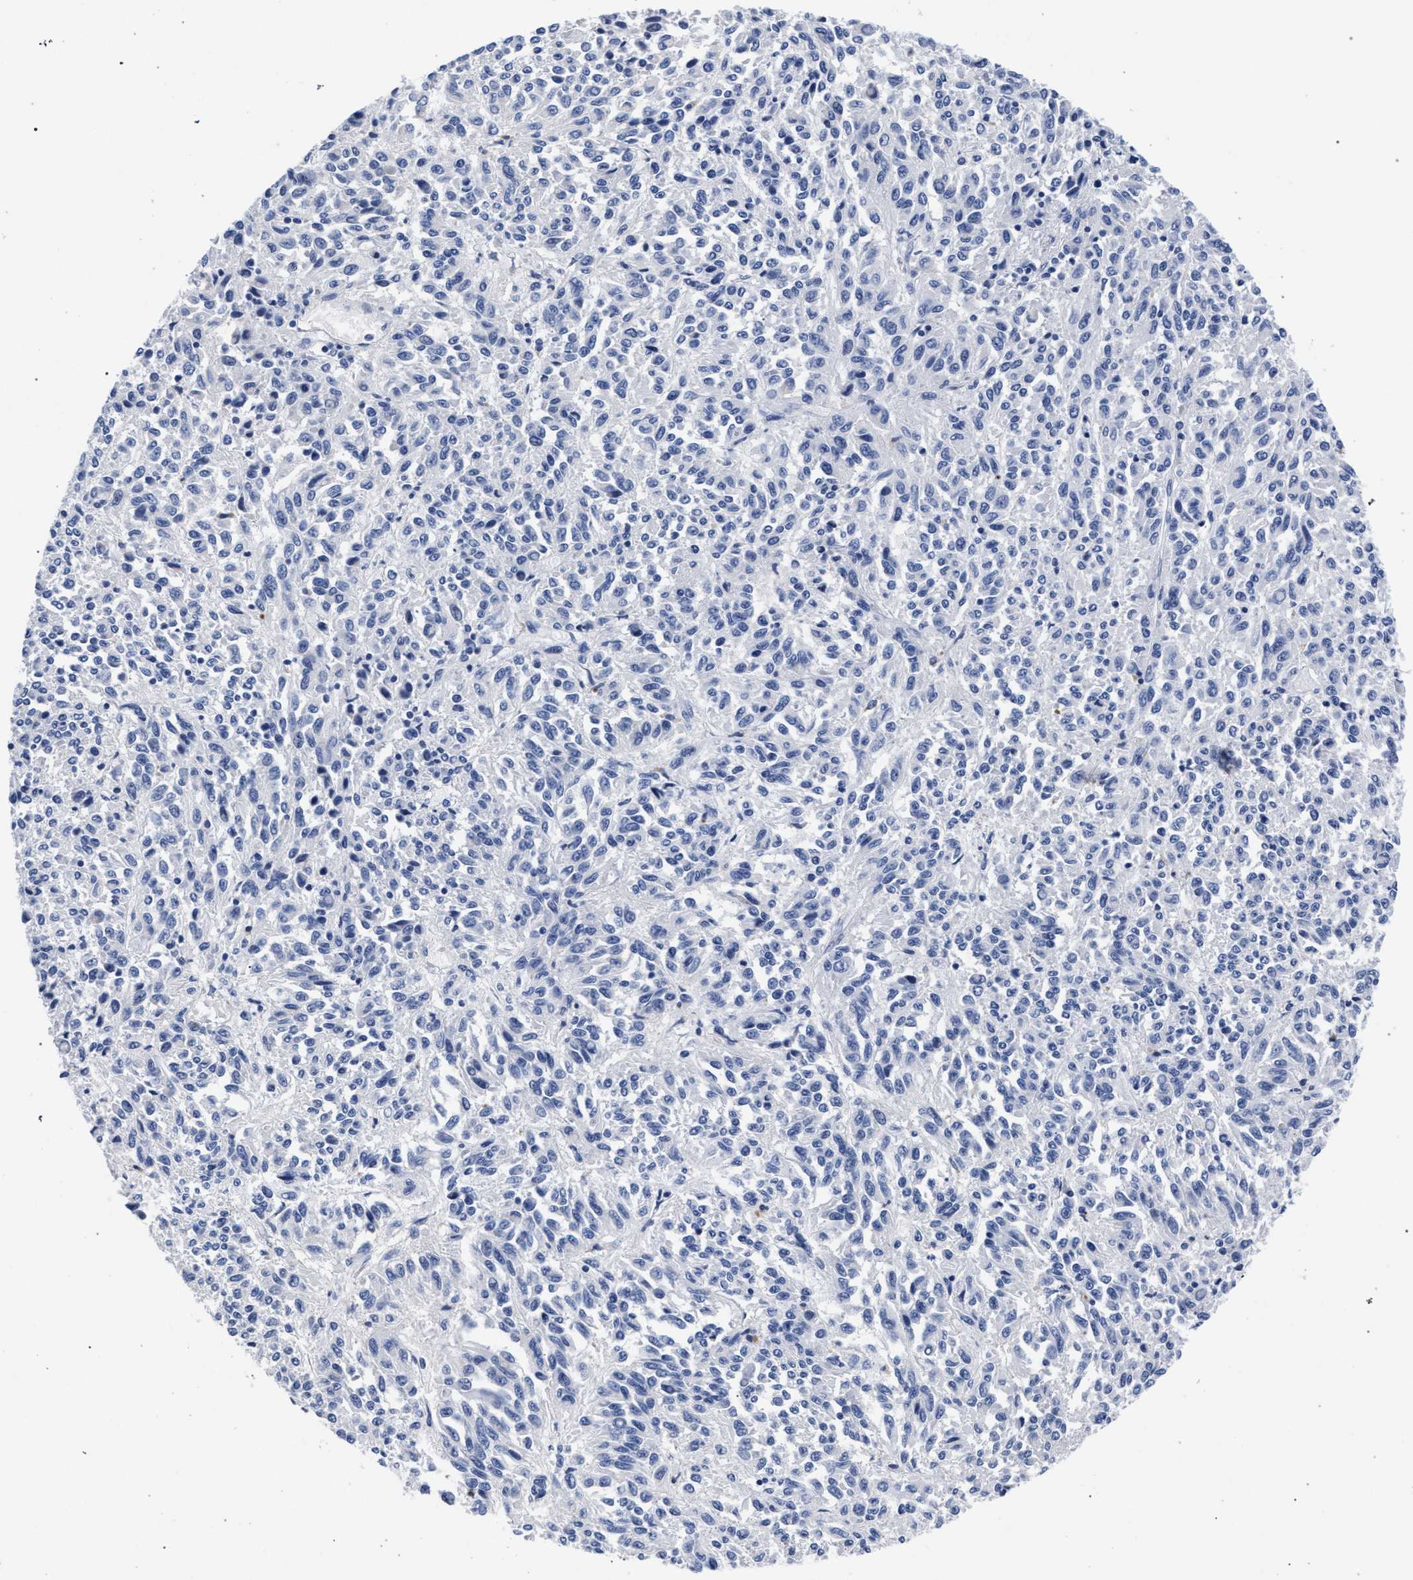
{"staining": {"intensity": "negative", "quantity": "none", "location": "none"}, "tissue": "melanoma", "cell_type": "Tumor cells", "image_type": "cancer", "snomed": [{"axis": "morphology", "description": "Malignant melanoma, Metastatic site"}, {"axis": "topography", "description": "Lung"}], "caption": "An IHC micrograph of melanoma is shown. There is no staining in tumor cells of melanoma.", "gene": "AKAP4", "patient": {"sex": "male", "age": 64}}